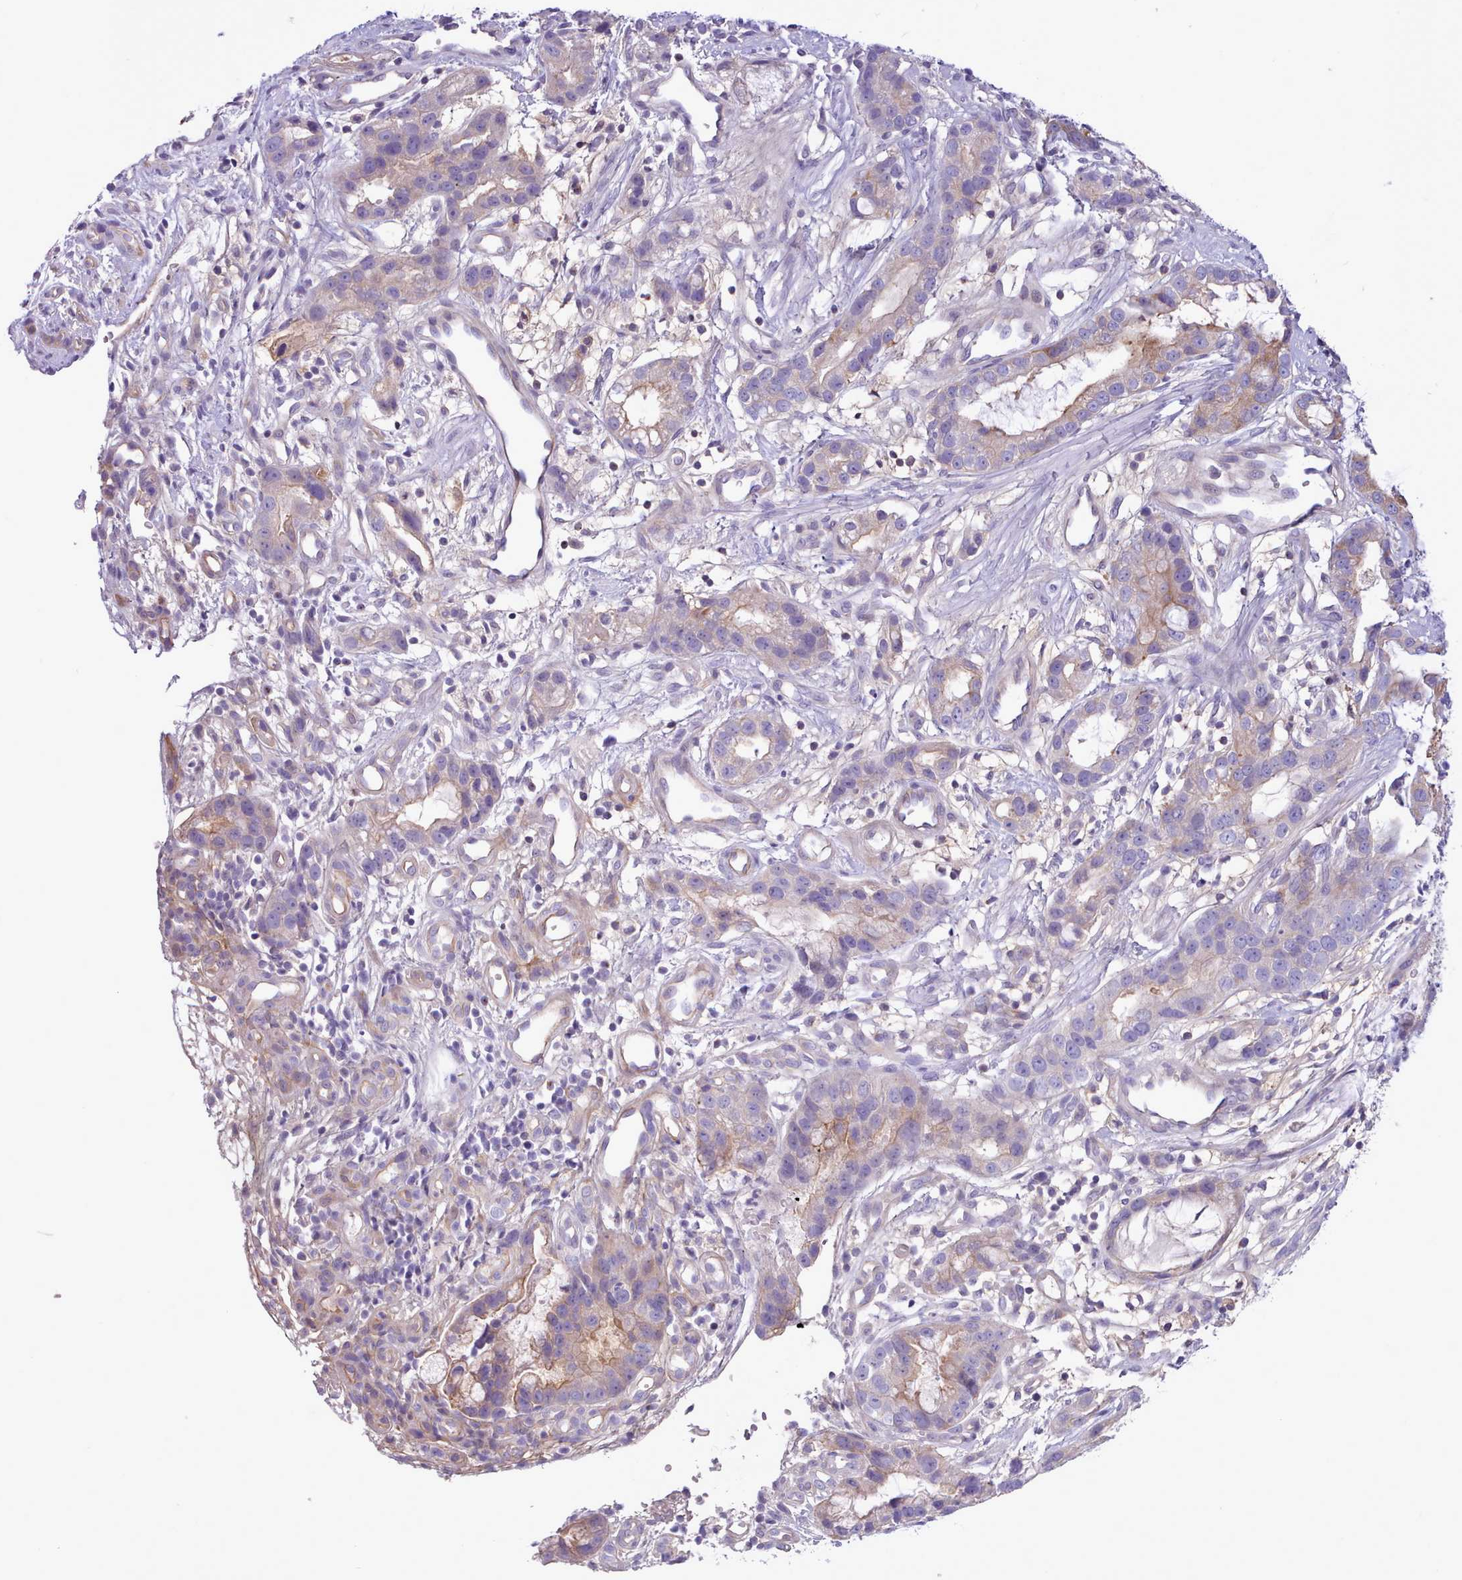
{"staining": {"intensity": "moderate", "quantity": "<25%", "location": "cytoplasmic/membranous"}, "tissue": "stomach cancer", "cell_type": "Tumor cells", "image_type": "cancer", "snomed": [{"axis": "morphology", "description": "Adenocarcinoma, NOS"}, {"axis": "topography", "description": "Stomach"}], "caption": "A histopathology image showing moderate cytoplasmic/membranous positivity in about <25% of tumor cells in stomach adenocarcinoma, as visualized by brown immunohistochemical staining.", "gene": "CYP2A13", "patient": {"sex": "male", "age": 55}}